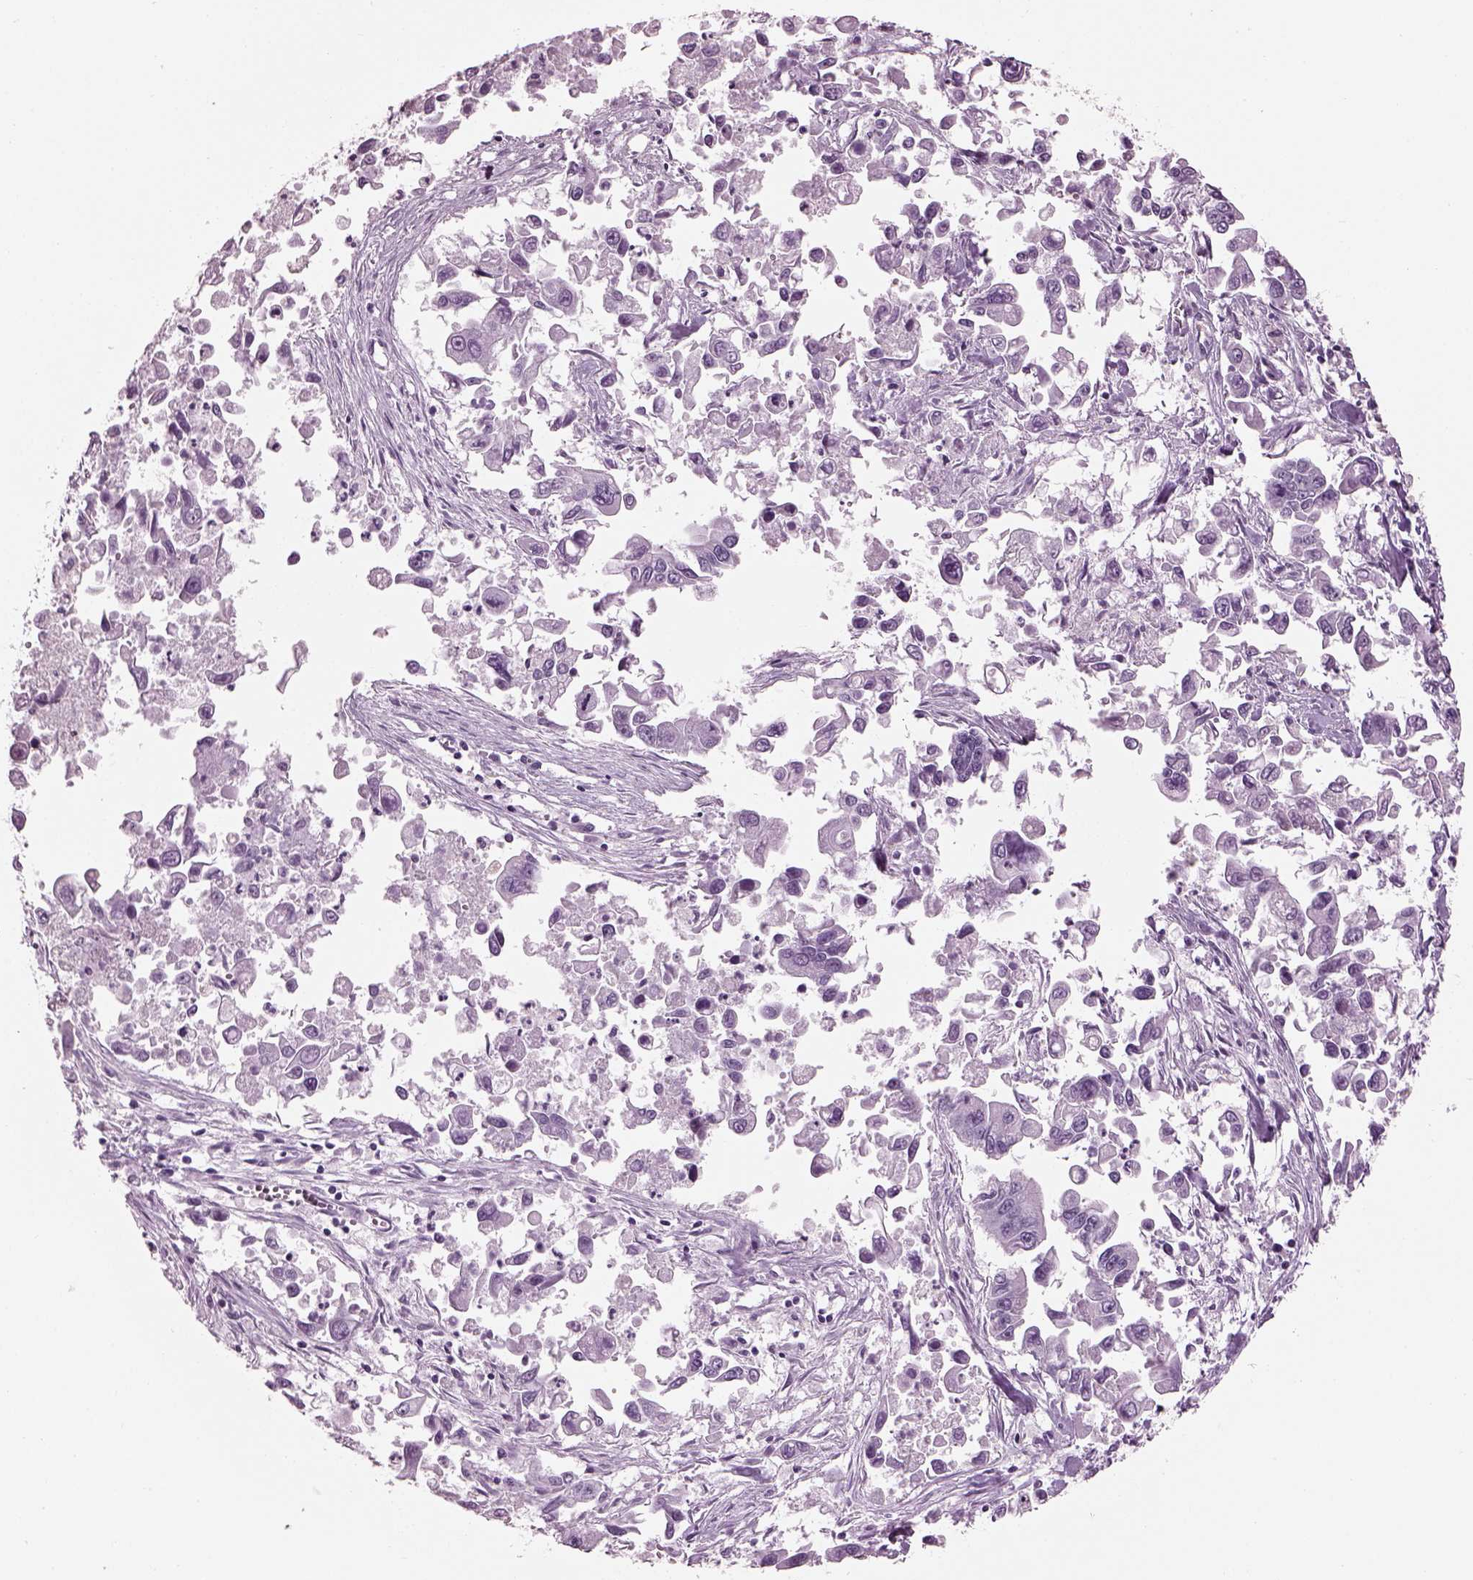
{"staining": {"intensity": "negative", "quantity": "none", "location": "none"}, "tissue": "pancreatic cancer", "cell_type": "Tumor cells", "image_type": "cancer", "snomed": [{"axis": "morphology", "description": "Adenocarcinoma, NOS"}, {"axis": "topography", "description": "Pancreas"}], "caption": "Immunohistochemistry image of neoplastic tissue: pancreatic adenocarcinoma stained with DAB demonstrates no significant protein staining in tumor cells. Brightfield microscopy of immunohistochemistry stained with DAB (3,3'-diaminobenzidine) (brown) and hematoxylin (blue), captured at high magnification.", "gene": "ADGRG2", "patient": {"sex": "female", "age": 83}}